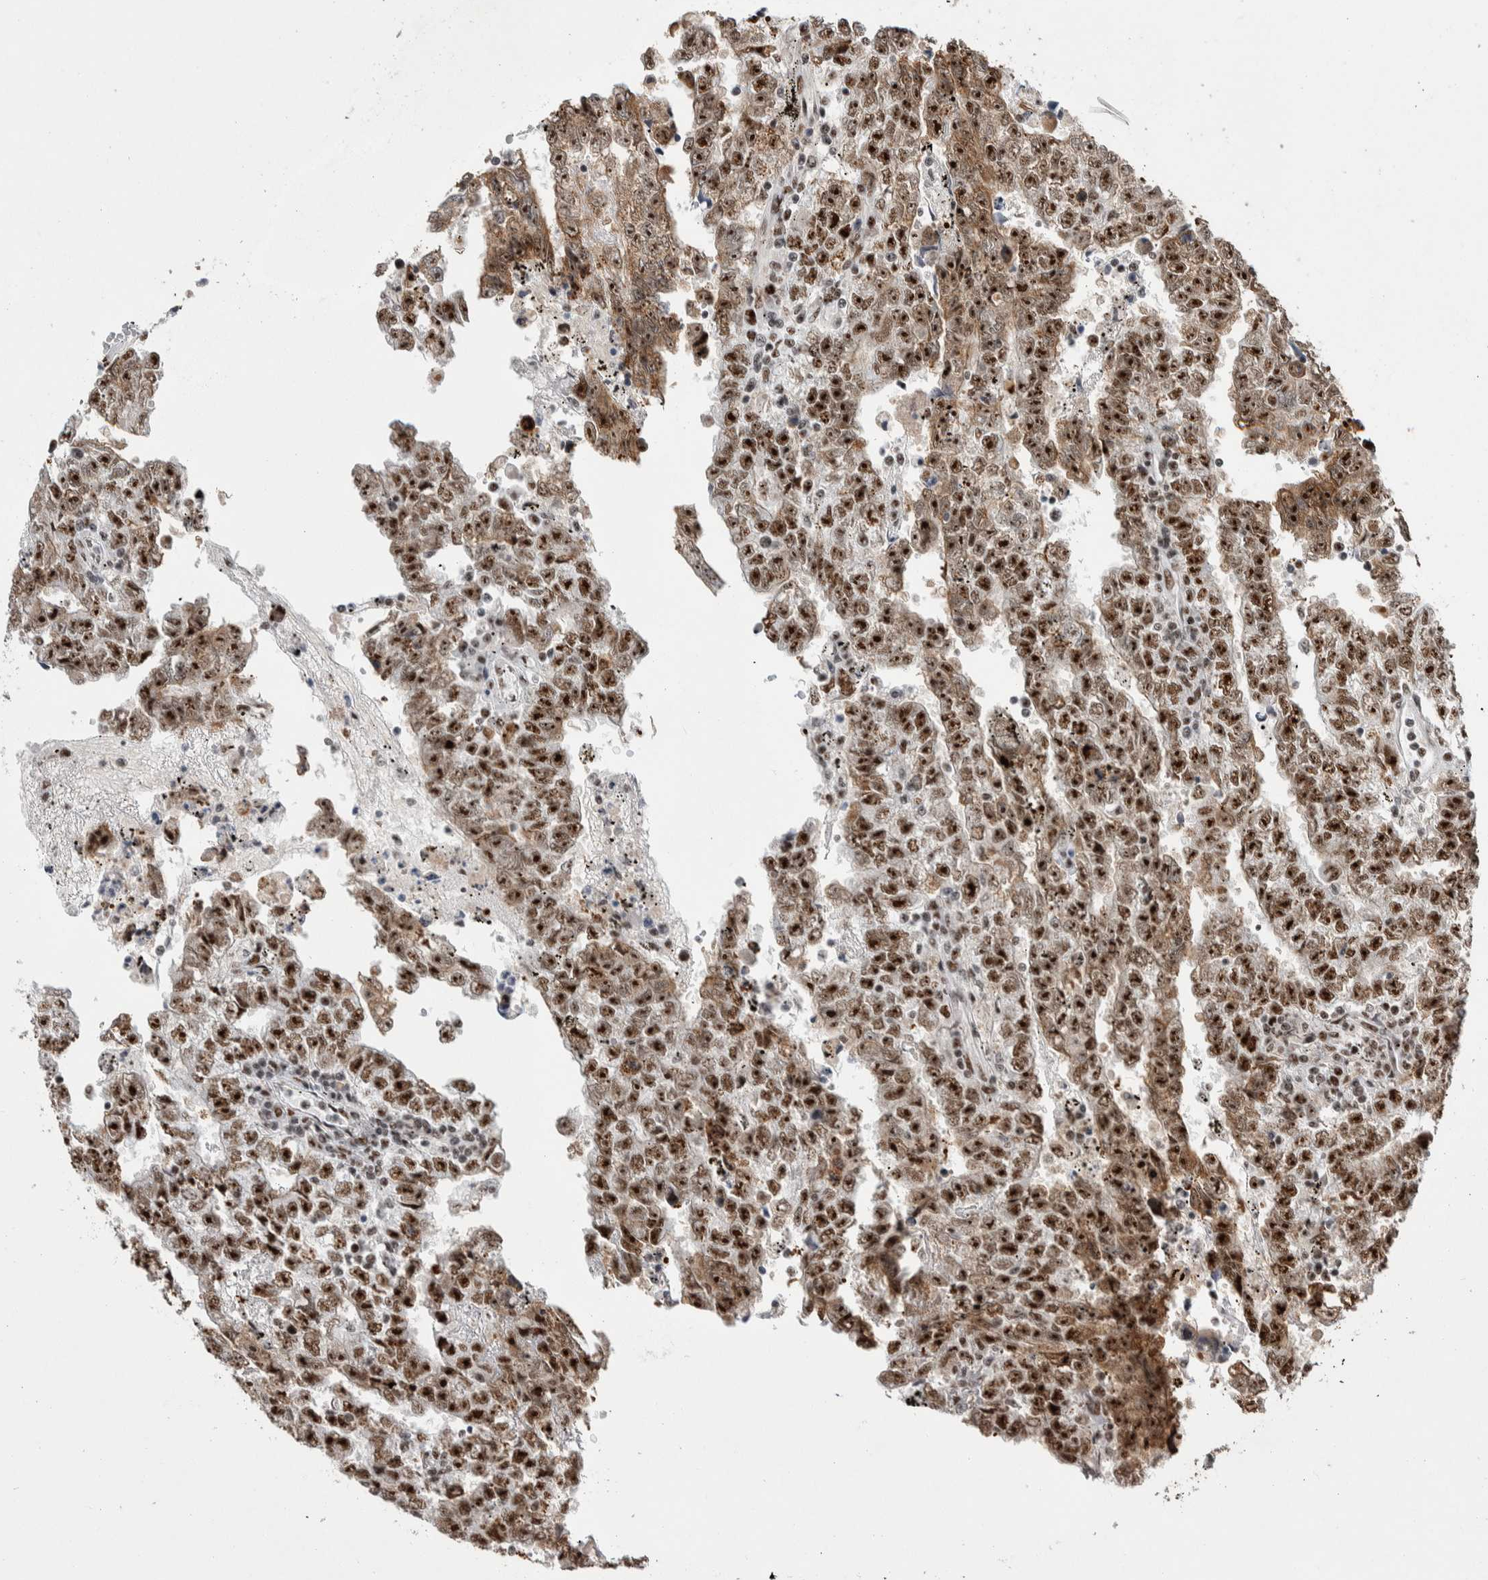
{"staining": {"intensity": "strong", "quantity": ">75%", "location": "cytoplasmic/membranous,nuclear"}, "tissue": "testis cancer", "cell_type": "Tumor cells", "image_type": "cancer", "snomed": [{"axis": "morphology", "description": "Carcinoma, Embryonal, NOS"}, {"axis": "topography", "description": "Testis"}], "caption": "Brown immunohistochemical staining in human testis cancer reveals strong cytoplasmic/membranous and nuclear staining in about >75% of tumor cells. (Stains: DAB in brown, nuclei in blue, Microscopy: brightfield microscopy at high magnification).", "gene": "NCL", "patient": {"sex": "male", "age": 25}}